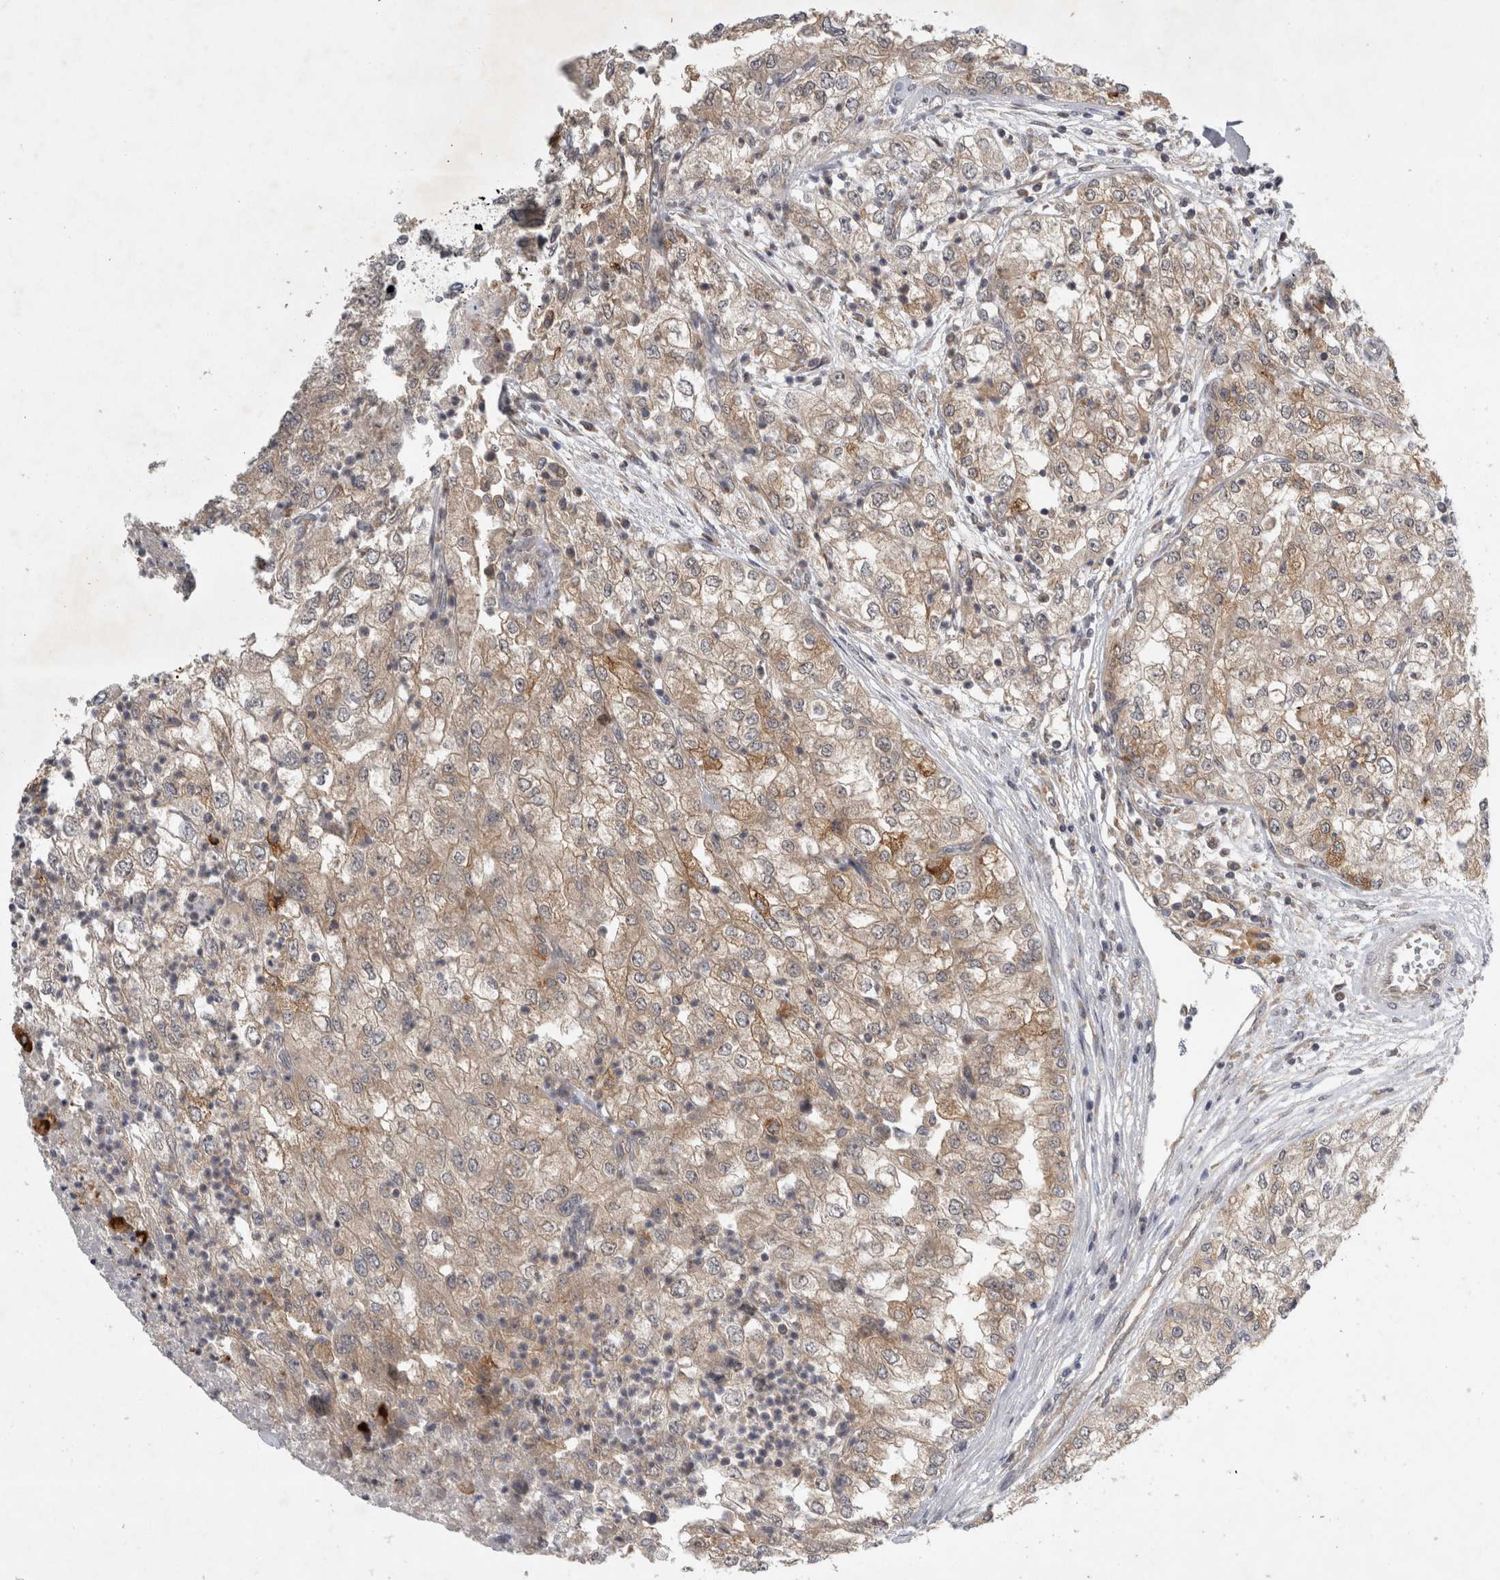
{"staining": {"intensity": "weak", "quantity": ">75%", "location": "cytoplasmic/membranous"}, "tissue": "renal cancer", "cell_type": "Tumor cells", "image_type": "cancer", "snomed": [{"axis": "morphology", "description": "Adenocarcinoma, NOS"}, {"axis": "topography", "description": "Kidney"}], "caption": "Tumor cells display low levels of weak cytoplasmic/membranous staining in about >75% of cells in human renal cancer.", "gene": "AASDHPPT", "patient": {"sex": "female", "age": 54}}